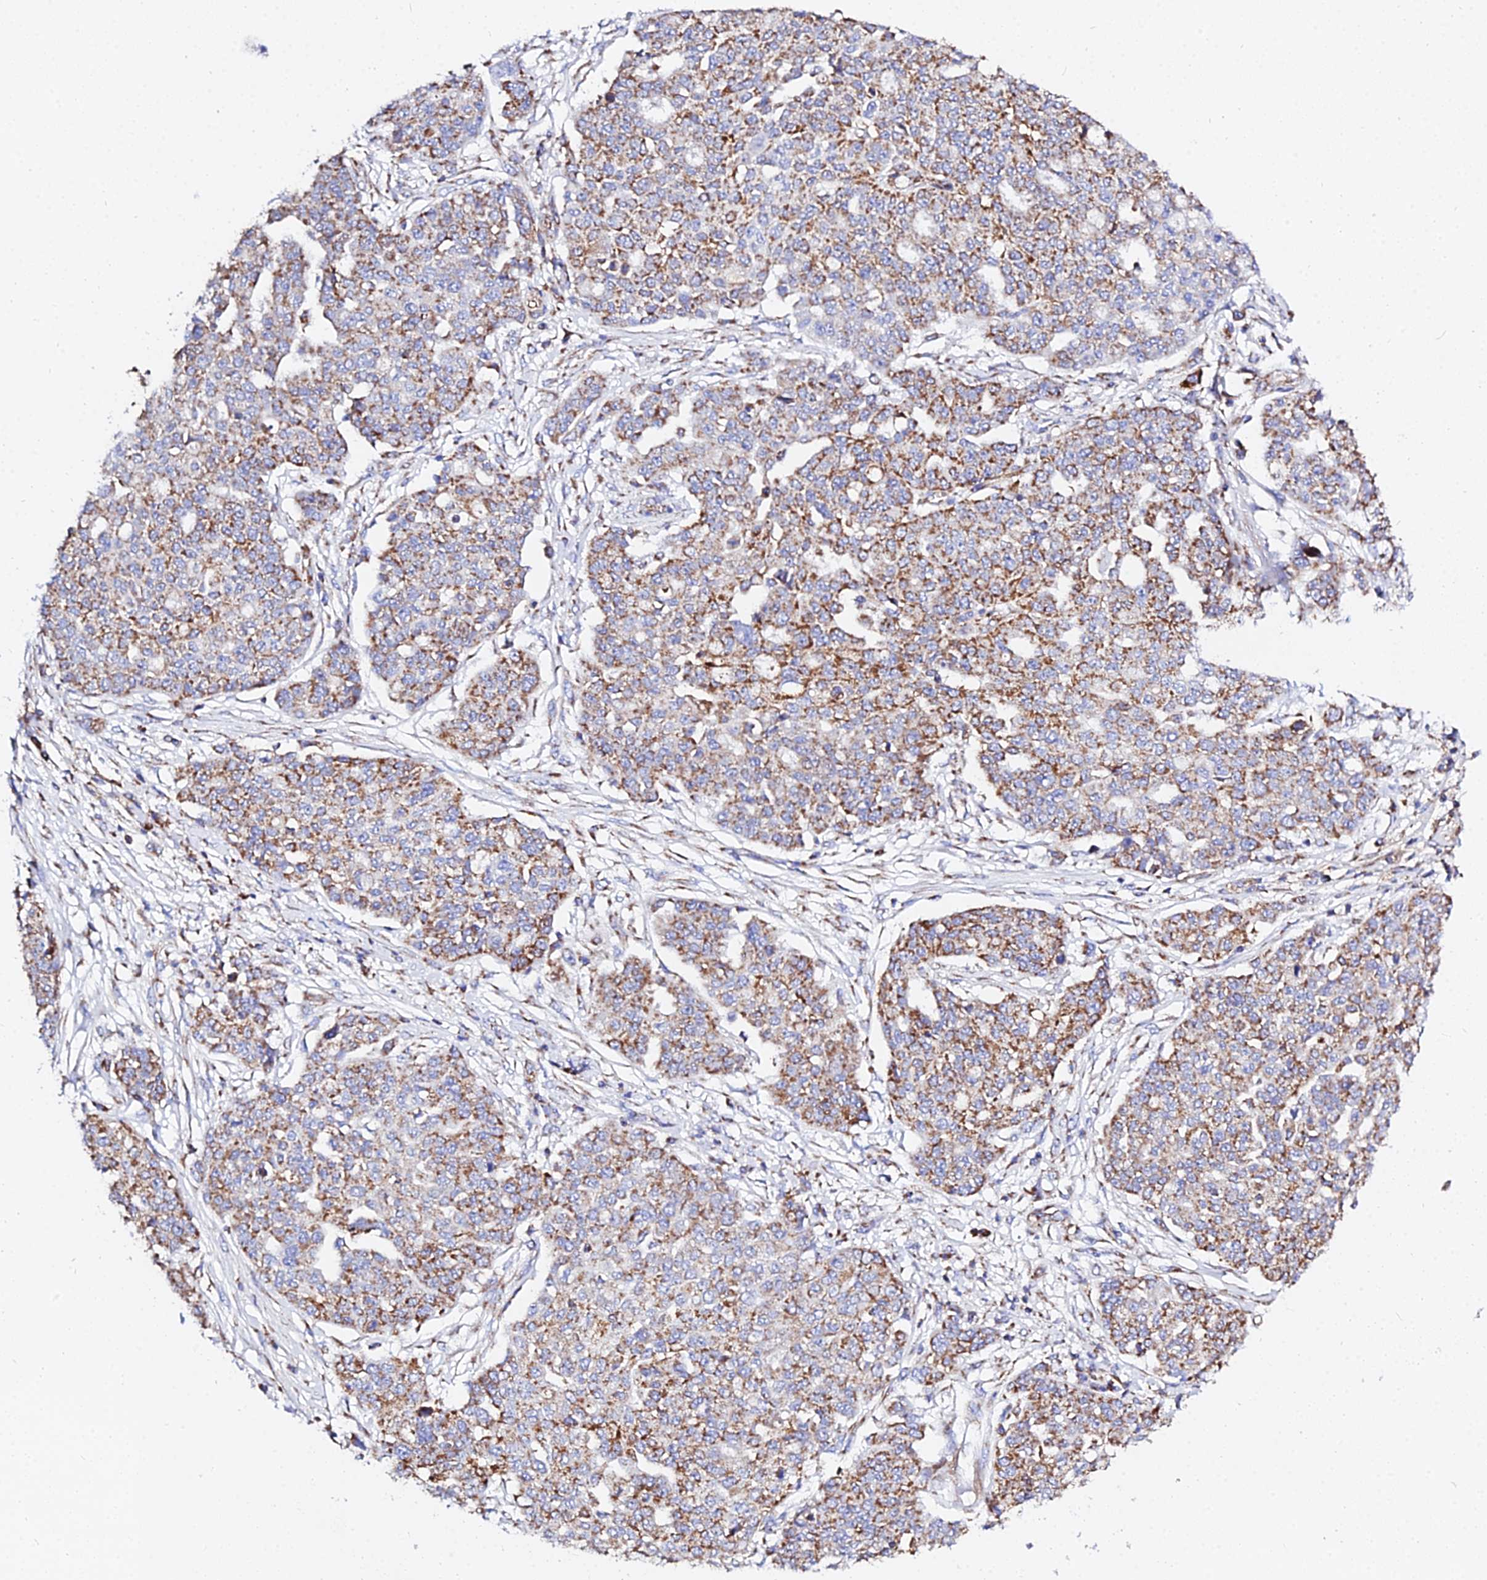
{"staining": {"intensity": "moderate", "quantity": ">75%", "location": "cytoplasmic/membranous"}, "tissue": "ovarian cancer", "cell_type": "Tumor cells", "image_type": "cancer", "snomed": [{"axis": "morphology", "description": "Cystadenocarcinoma, serous, NOS"}, {"axis": "topography", "description": "Soft tissue"}, {"axis": "topography", "description": "Ovary"}], "caption": "DAB (3,3'-diaminobenzidine) immunohistochemical staining of ovarian cancer (serous cystadenocarcinoma) shows moderate cytoplasmic/membranous protein positivity in about >75% of tumor cells.", "gene": "ZNF573", "patient": {"sex": "female", "age": 57}}